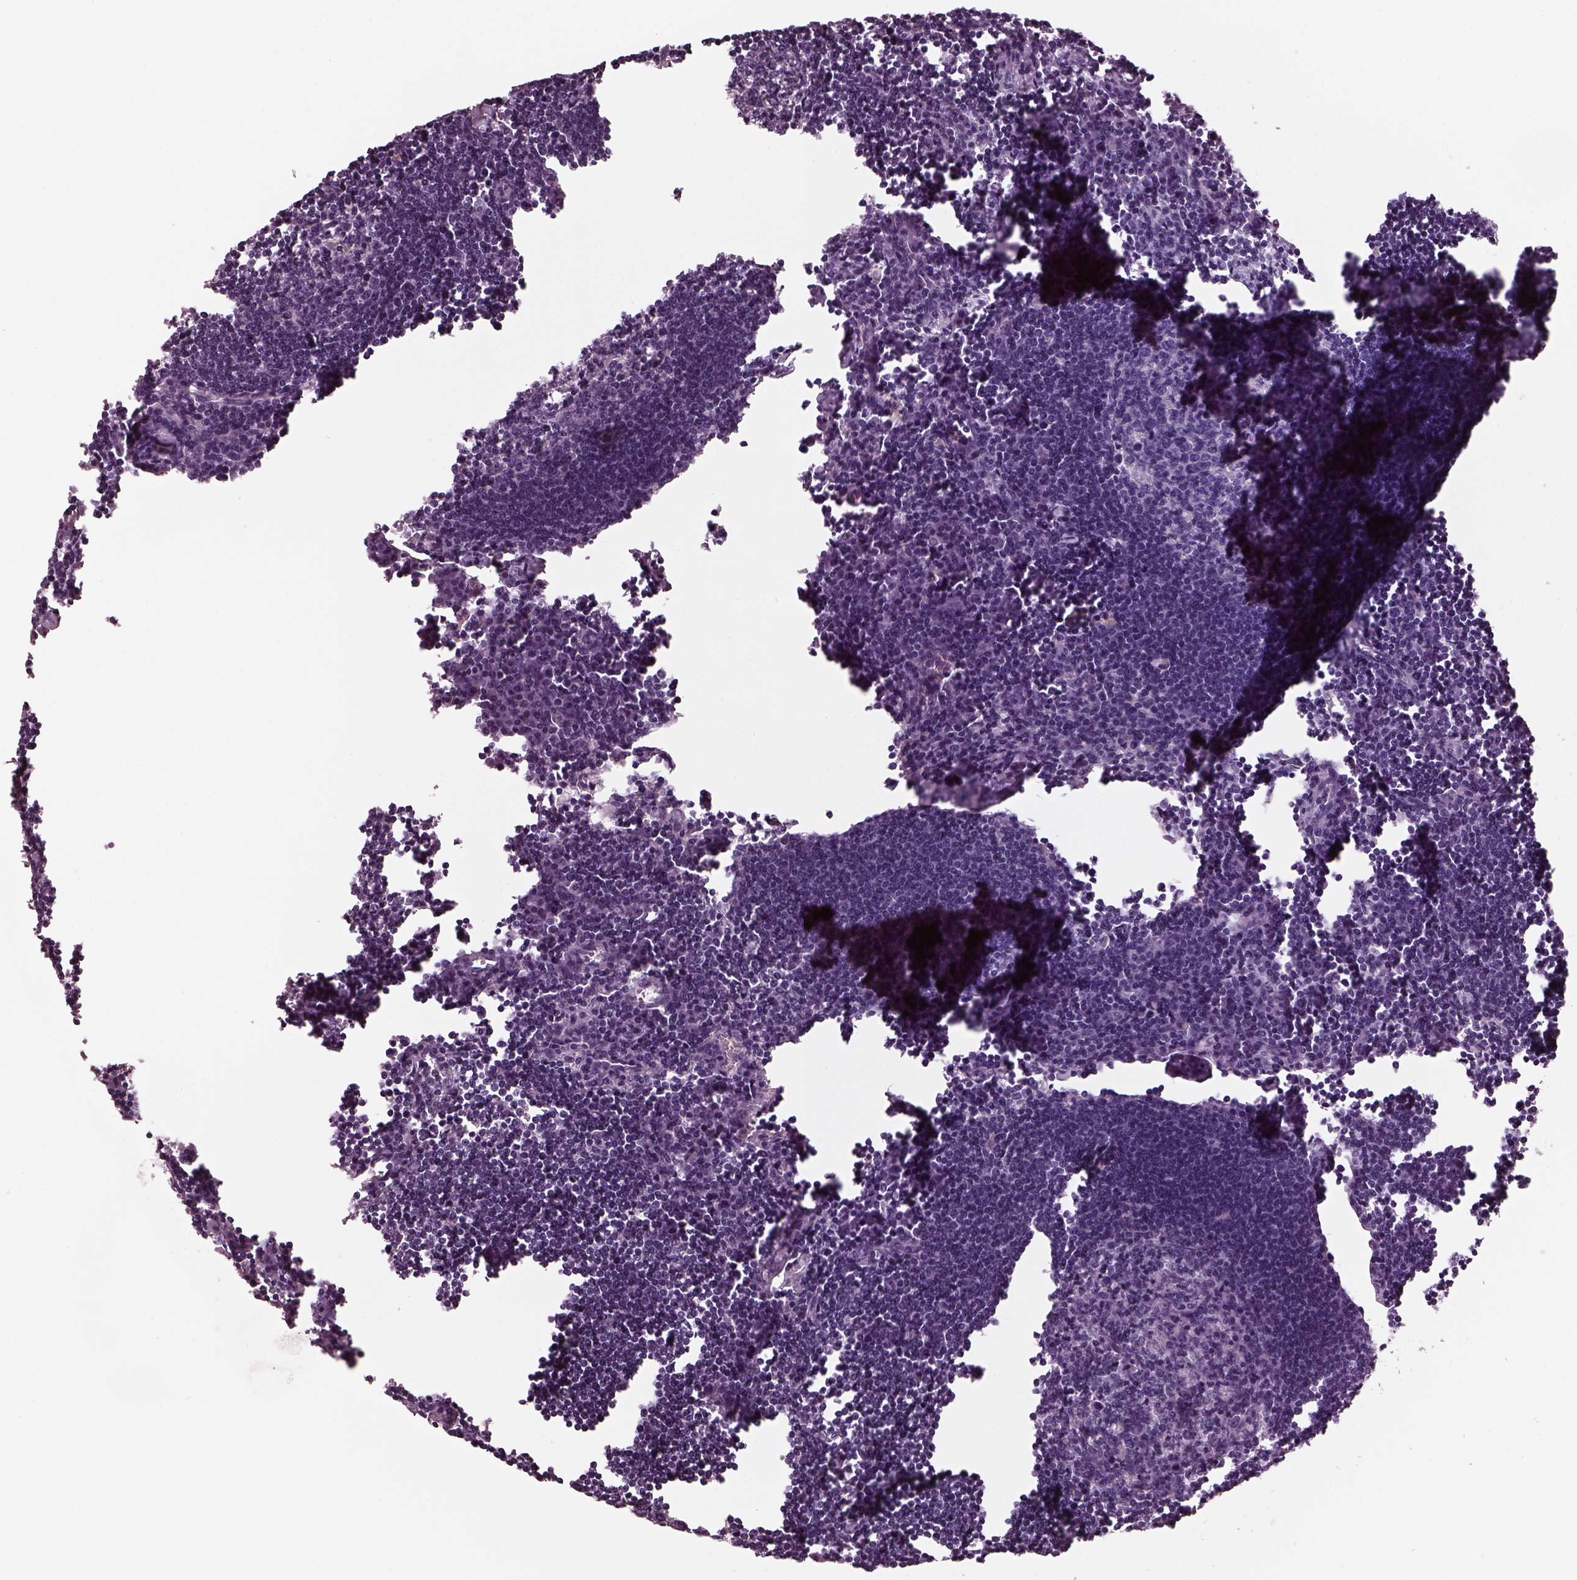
{"staining": {"intensity": "negative", "quantity": "none", "location": "none"}, "tissue": "lymph node", "cell_type": "Germinal center cells", "image_type": "normal", "snomed": [{"axis": "morphology", "description": "Normal tissue, NOS"}, {"axis": "topography", "description": "Lymph node"}], "caption": "Immunohistochemistry (IHC) histopathology image of unremarkable lymph node: lymph node stained with DAB (3,3'-diaminobenzidine) exhibits no significant protein staining in germinal center cells.", "gene": "RCVRN", "patient": {"sex": "male", "age": 55}}